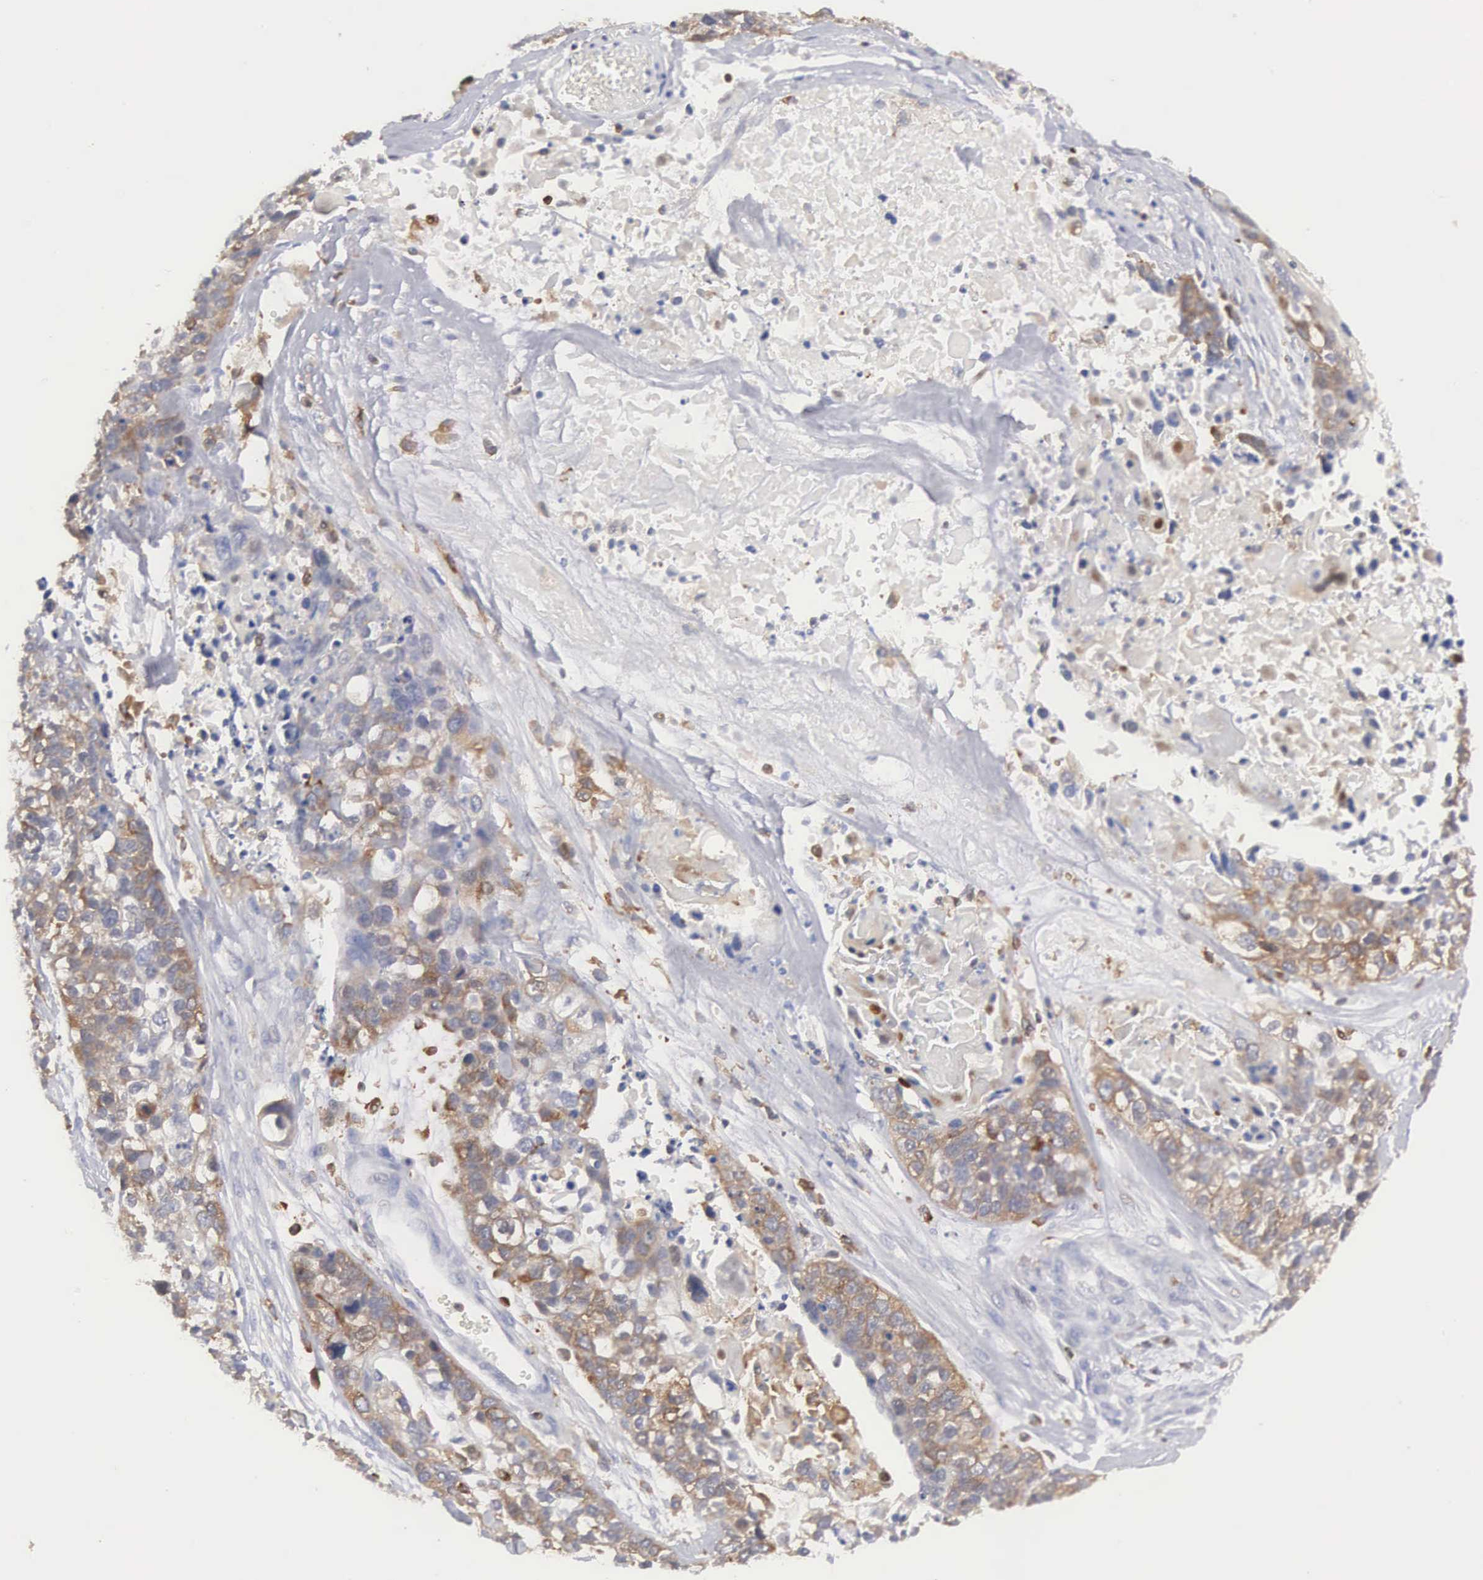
{"staining": {"intensity": "weak", "quantity": ">75%", "location": "cytoplasmic/membranous"}, "tissue": "lung cancer", "cell_type": "Tumor cells", "image_type": "cancer", "snomed": [{"axis": "morphology", "description": "Squamous cell carcinoma, NOS"}, {"axis": "topography", "description": "Lymph node"}, {"axis": "topography", "description": "Lung"}], "caption": "An IHC histopathology image of neoplastic tissue is shown. Protein staining in brown highlights weak cytoplasmic/membranous positivity in squamous cell carcinoma (lung) within tumor cells. (Stains: DAB in brown, nuclei in blue, Microscopy: brightfield microscopy at high magnification).", "gene": "SH3BP1", "patient": {"sex": "male", "age": 74}}